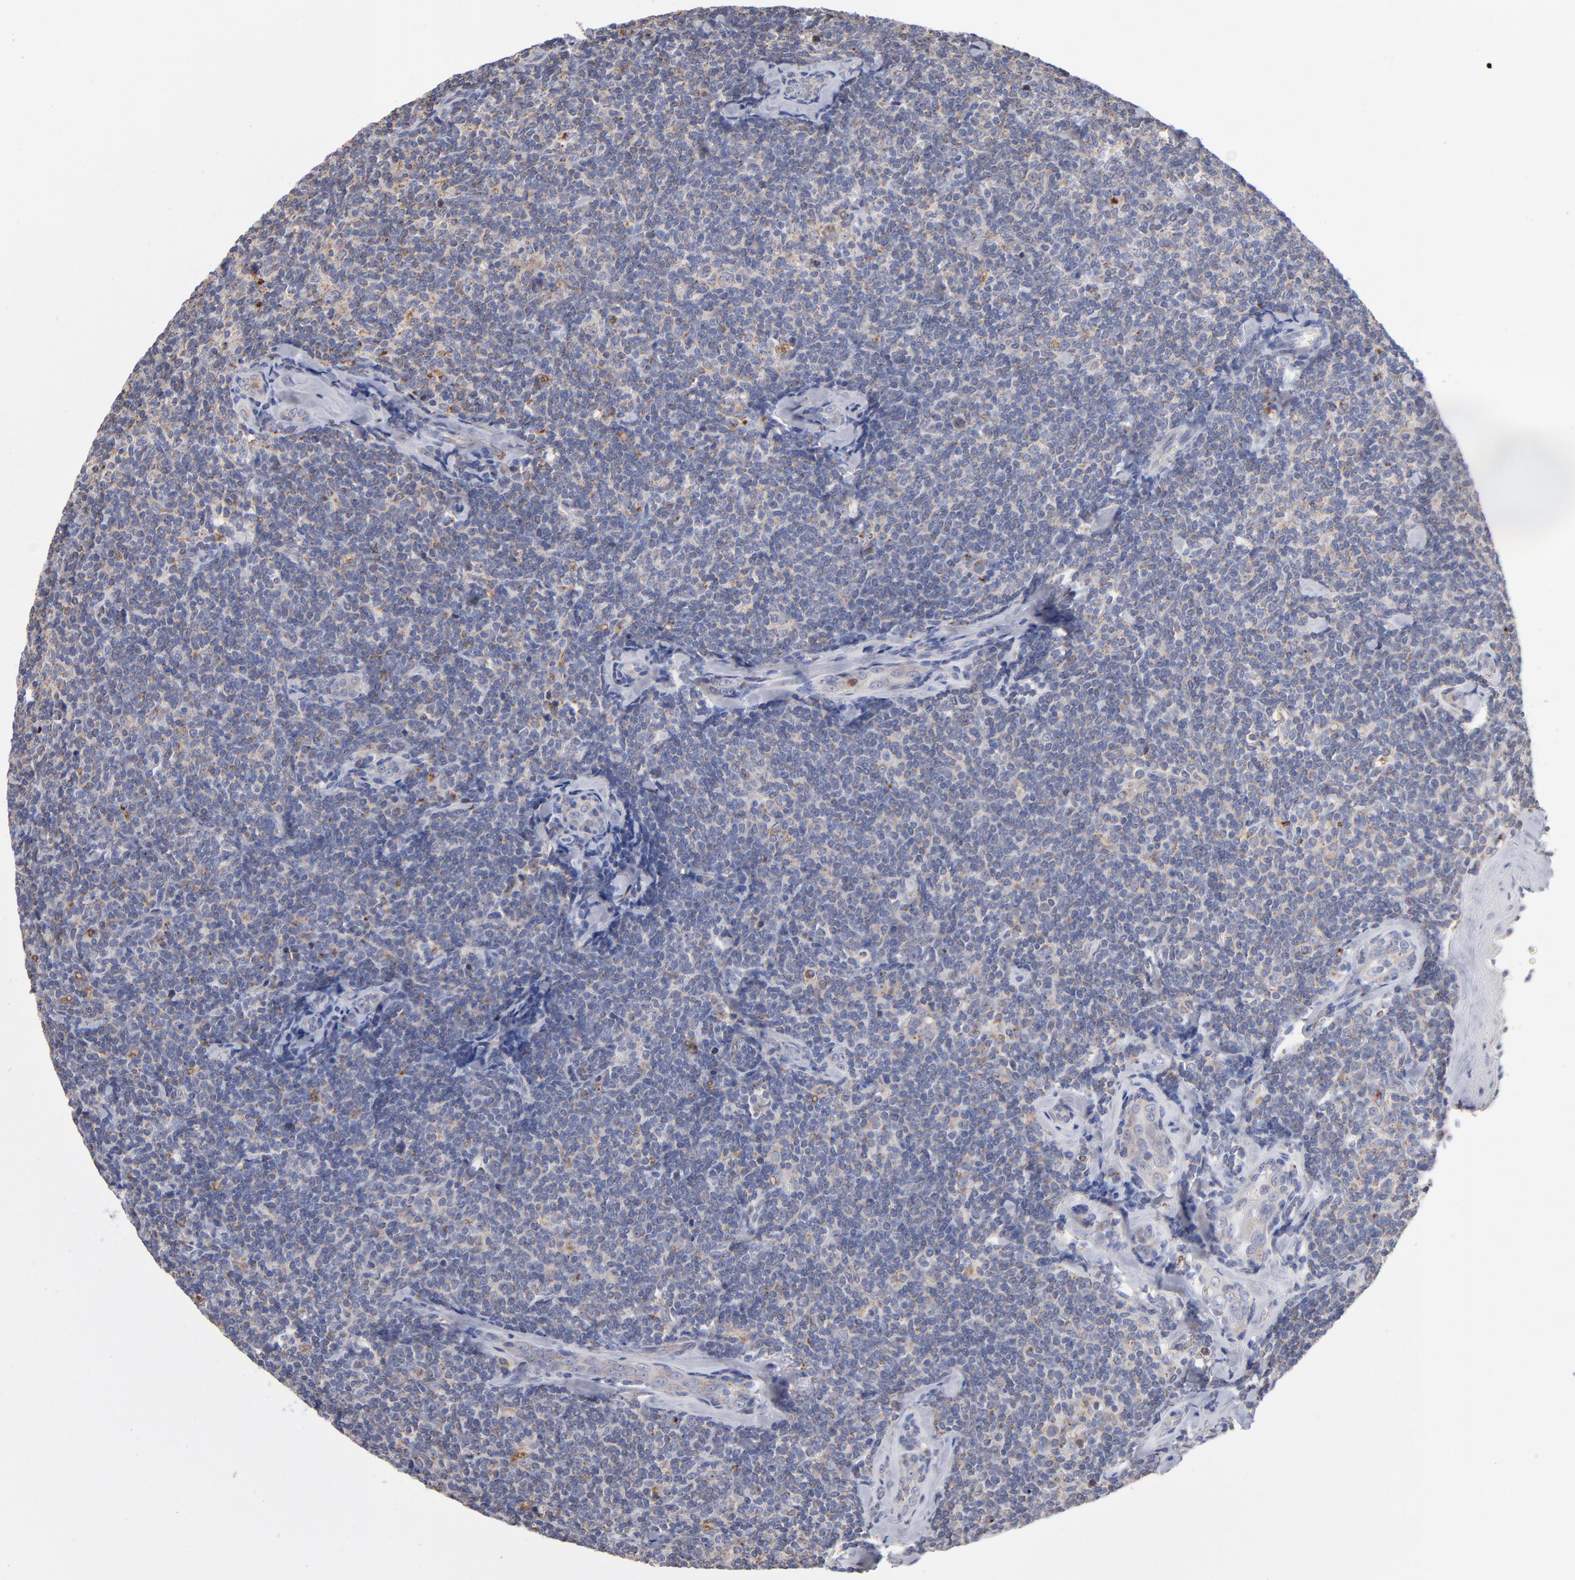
{"staining": {"intensity": "weak", "quantity": ">75%", "location": "cytoplasmic/membranous"}, "tissue": "lymphoma", "cell_type": "Tumor cells", "image_type": "cancer", "snomed": [{"axis": "morphology", "description": "Malignant lymphoma, non-Hodgkin's type, Low grade"}, {"axis": "topography", "description": "Lymph node"}], "caption": "This is an image of immunohistochemistry (IHC) staining of lymphoma, which shows weak expression in the cytoplasmic/membranous of tumor cells.", "gene": "RRAGB", "patient": {"sex": "female", "age": 56}}